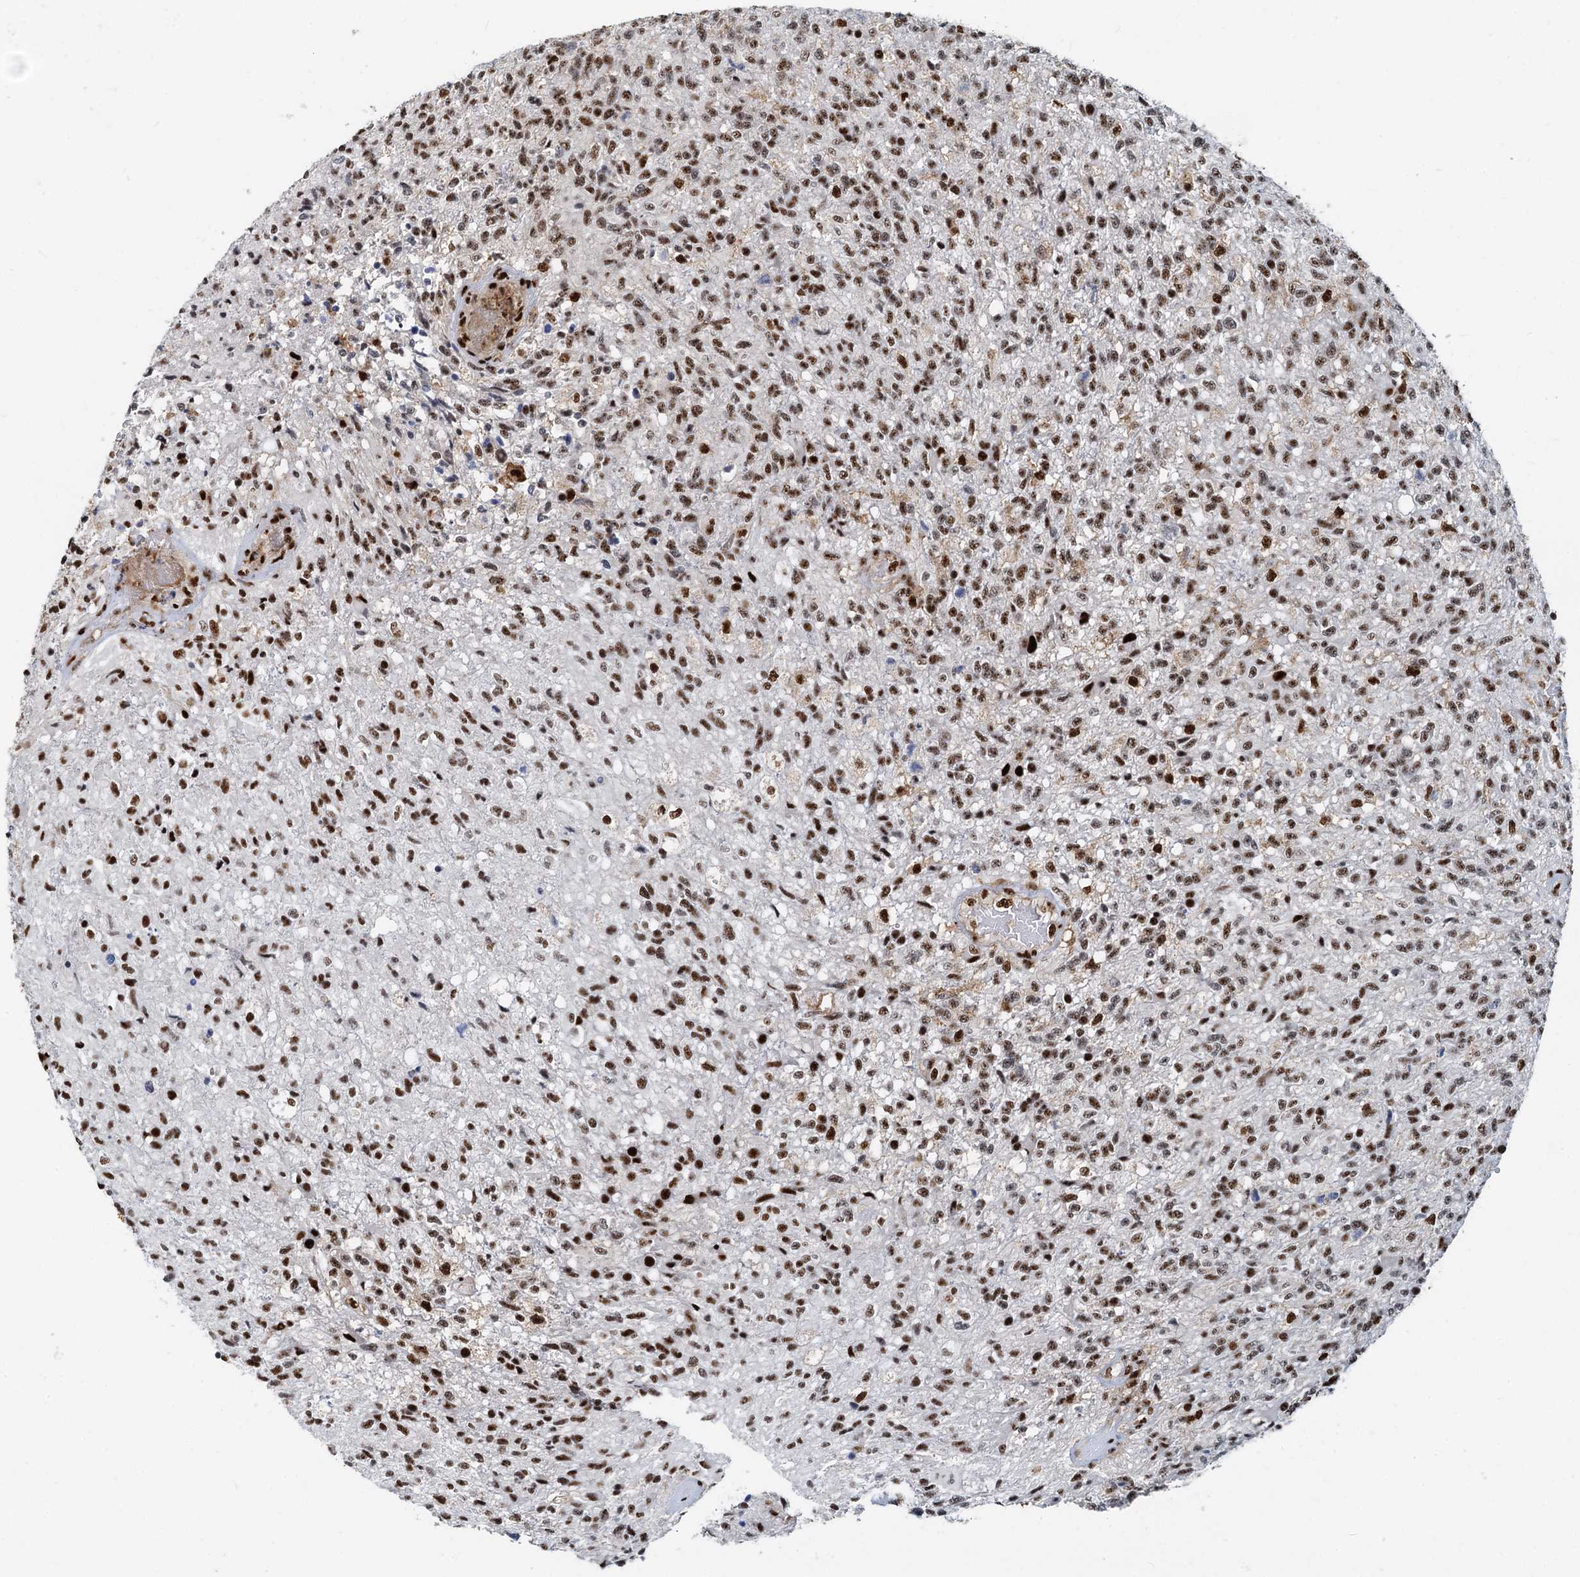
{"staining": {"intensity": "moderate", "quantity": ">75%", "location": "nuclear"}, "tissue": "glioma", "cell_type": "Tumor cells", "image_type": "cancer", "snomed": [{"axis": "morphology", "description": "Glioma, malignant, High grade"}, {"axis": "topography", "description": "Brain"}], "caption": "Malignant glioma (high-grade) stained for a protein (brown) reveals moderate nuclear positive positivity in approximately >75% of tumor cells.", "gene": "RBM26", "patient": {"sex": "male", "age": 56}}